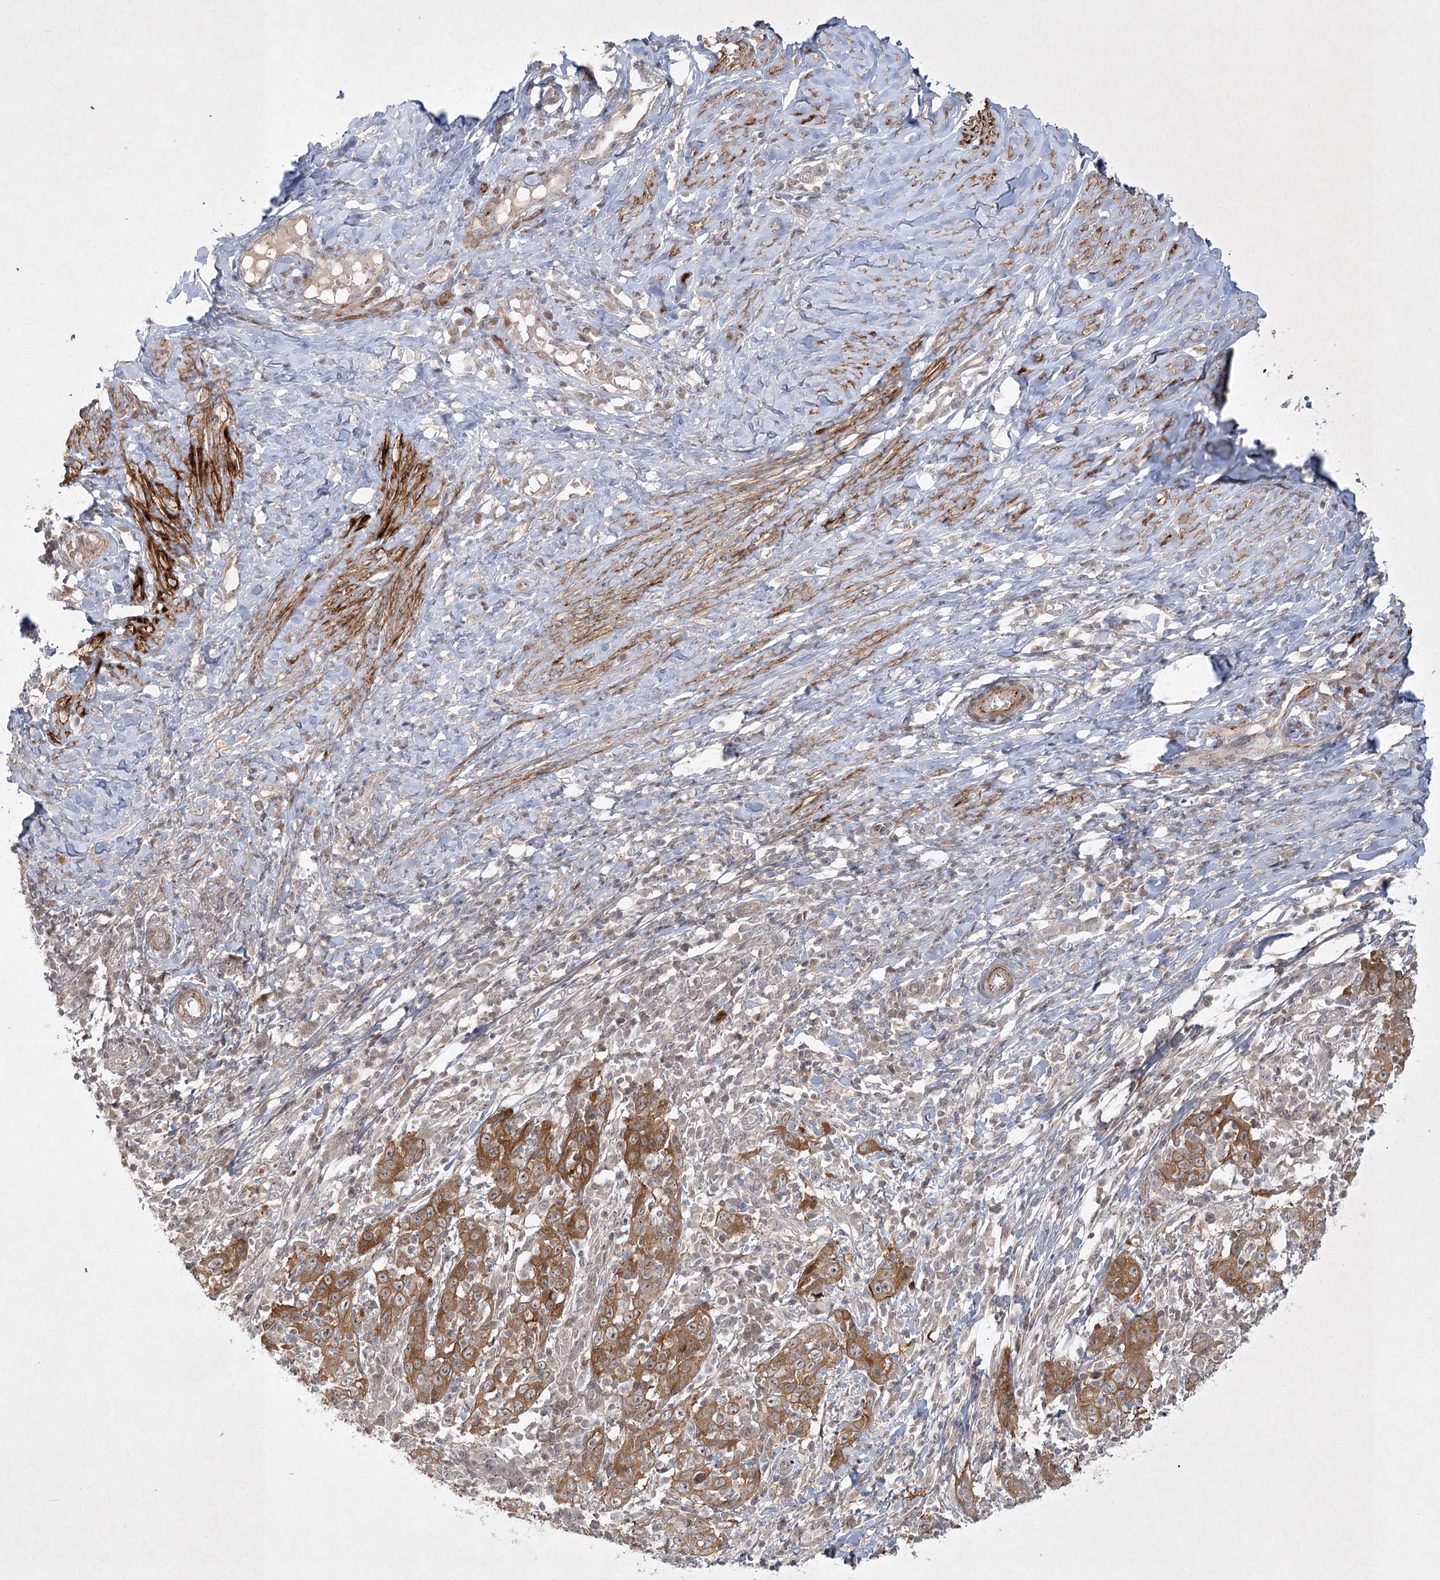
{"staining": {"intensity": "moderate", "quantity": ">75%", "location": "cytoplasmic/membranous"}, "tissue": "cervical cancer", "cell_type": "Tumor cells", "image_type": "cancer", "snomed": [{"axis": "morphology", "description": "Squamous cell carcinoma, NOS"}, {"axis": "topography", "description": "Cervix"}], "caption": "A micrograph of human squamous cell carcinoma (cervical) stained for a protein exhibits moderate cytoplasmic/membranous brown staining in tumor cells.", "gene": "SH2D3A", "patient": {"sex": "female", "age": 46}}